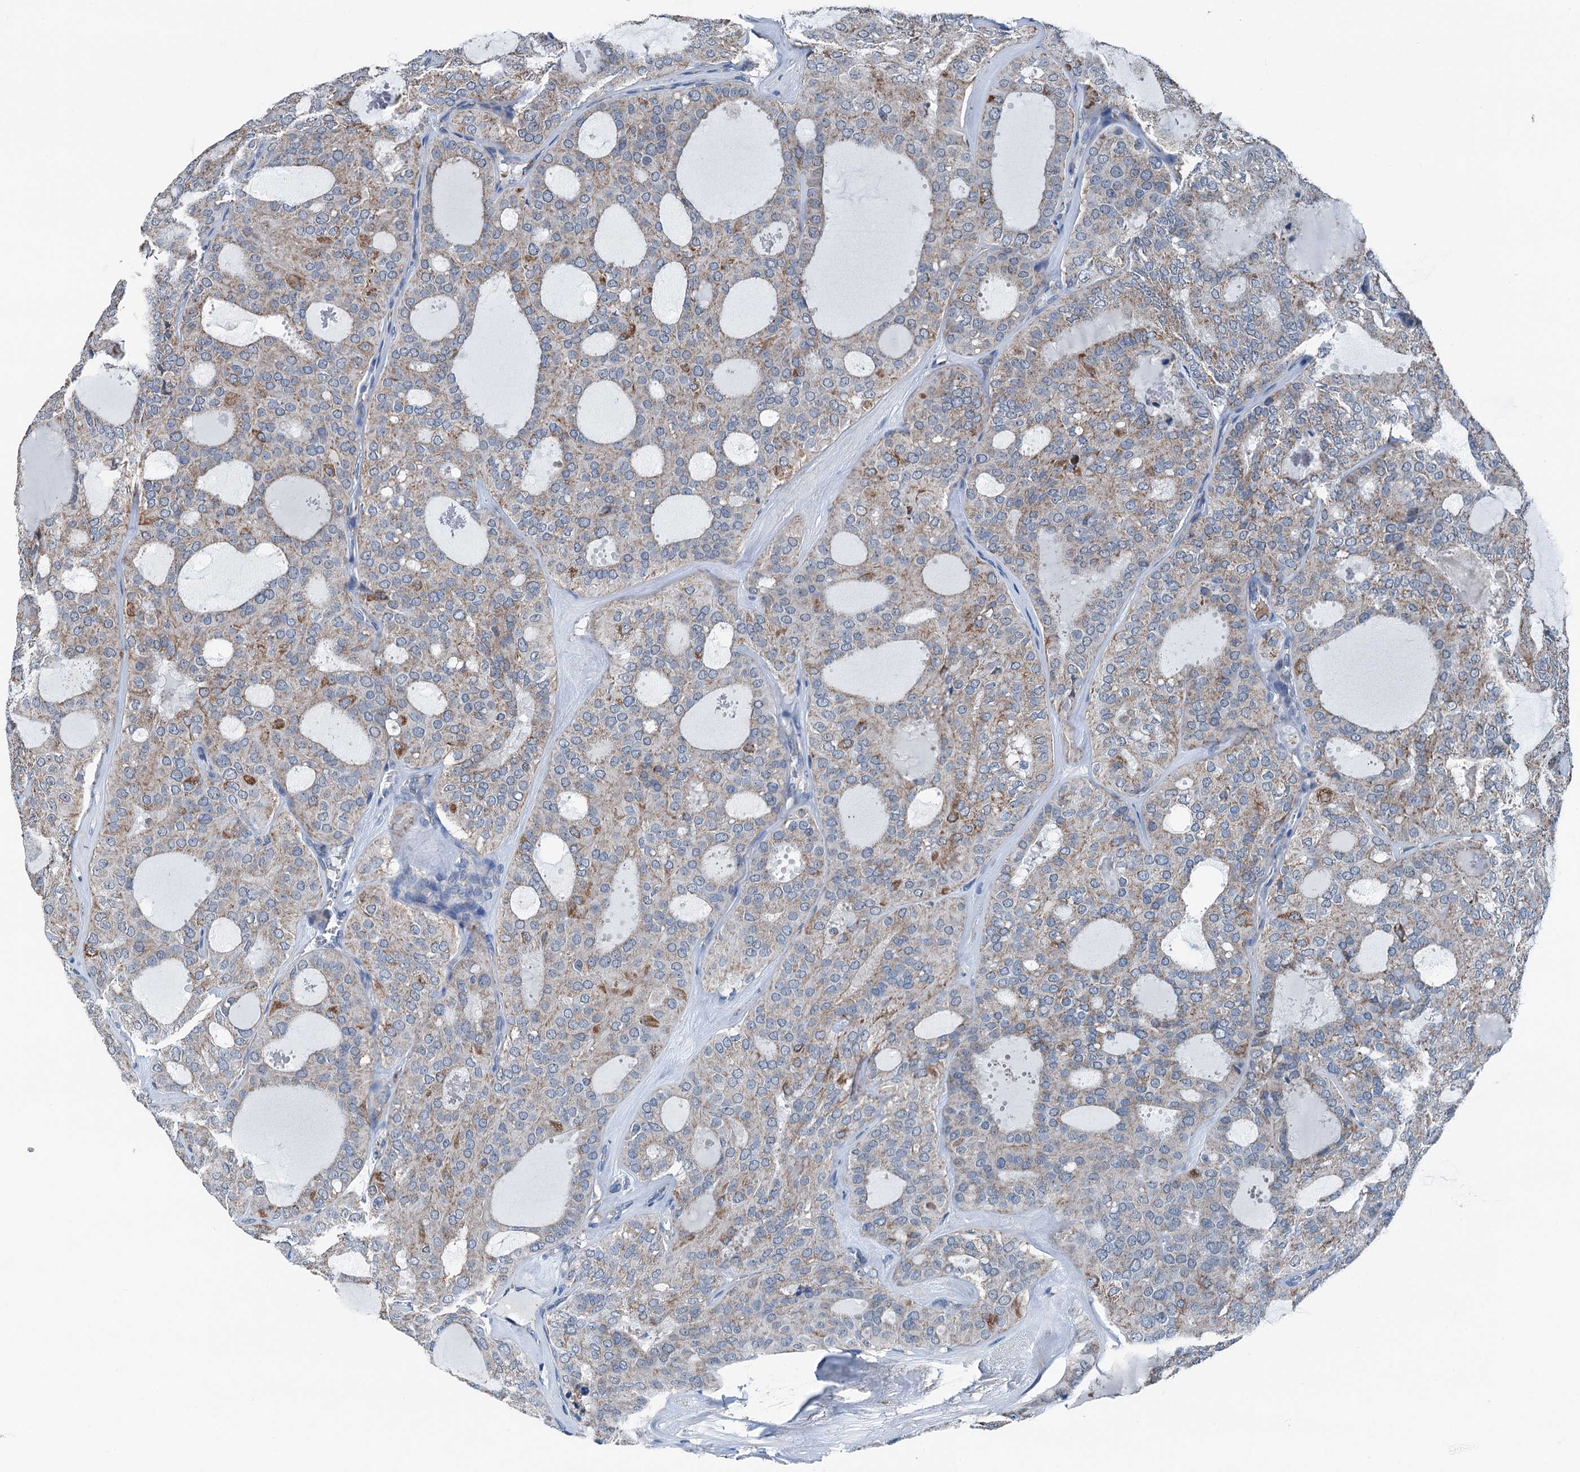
{"staining": {"intensity": "weak", "quantity": "<25%", "location": "cytoplasmic/membranous"}, "tissue": "thyroid cancer", "cell_type": "Tumor cells", "image_type": "cancer", "snomed": [{"axis": "morphology", "description": "Follicular adenoma carcinoma, NOS"}, {"axis": "topography", "description": "Thyroid gland"}], "caption": "Immunohistochemistry of human thyroid cancer shows no positivity in tumor cells.", "gene": "TRPT1", "patient": {"sex": "male", "age": 75}}